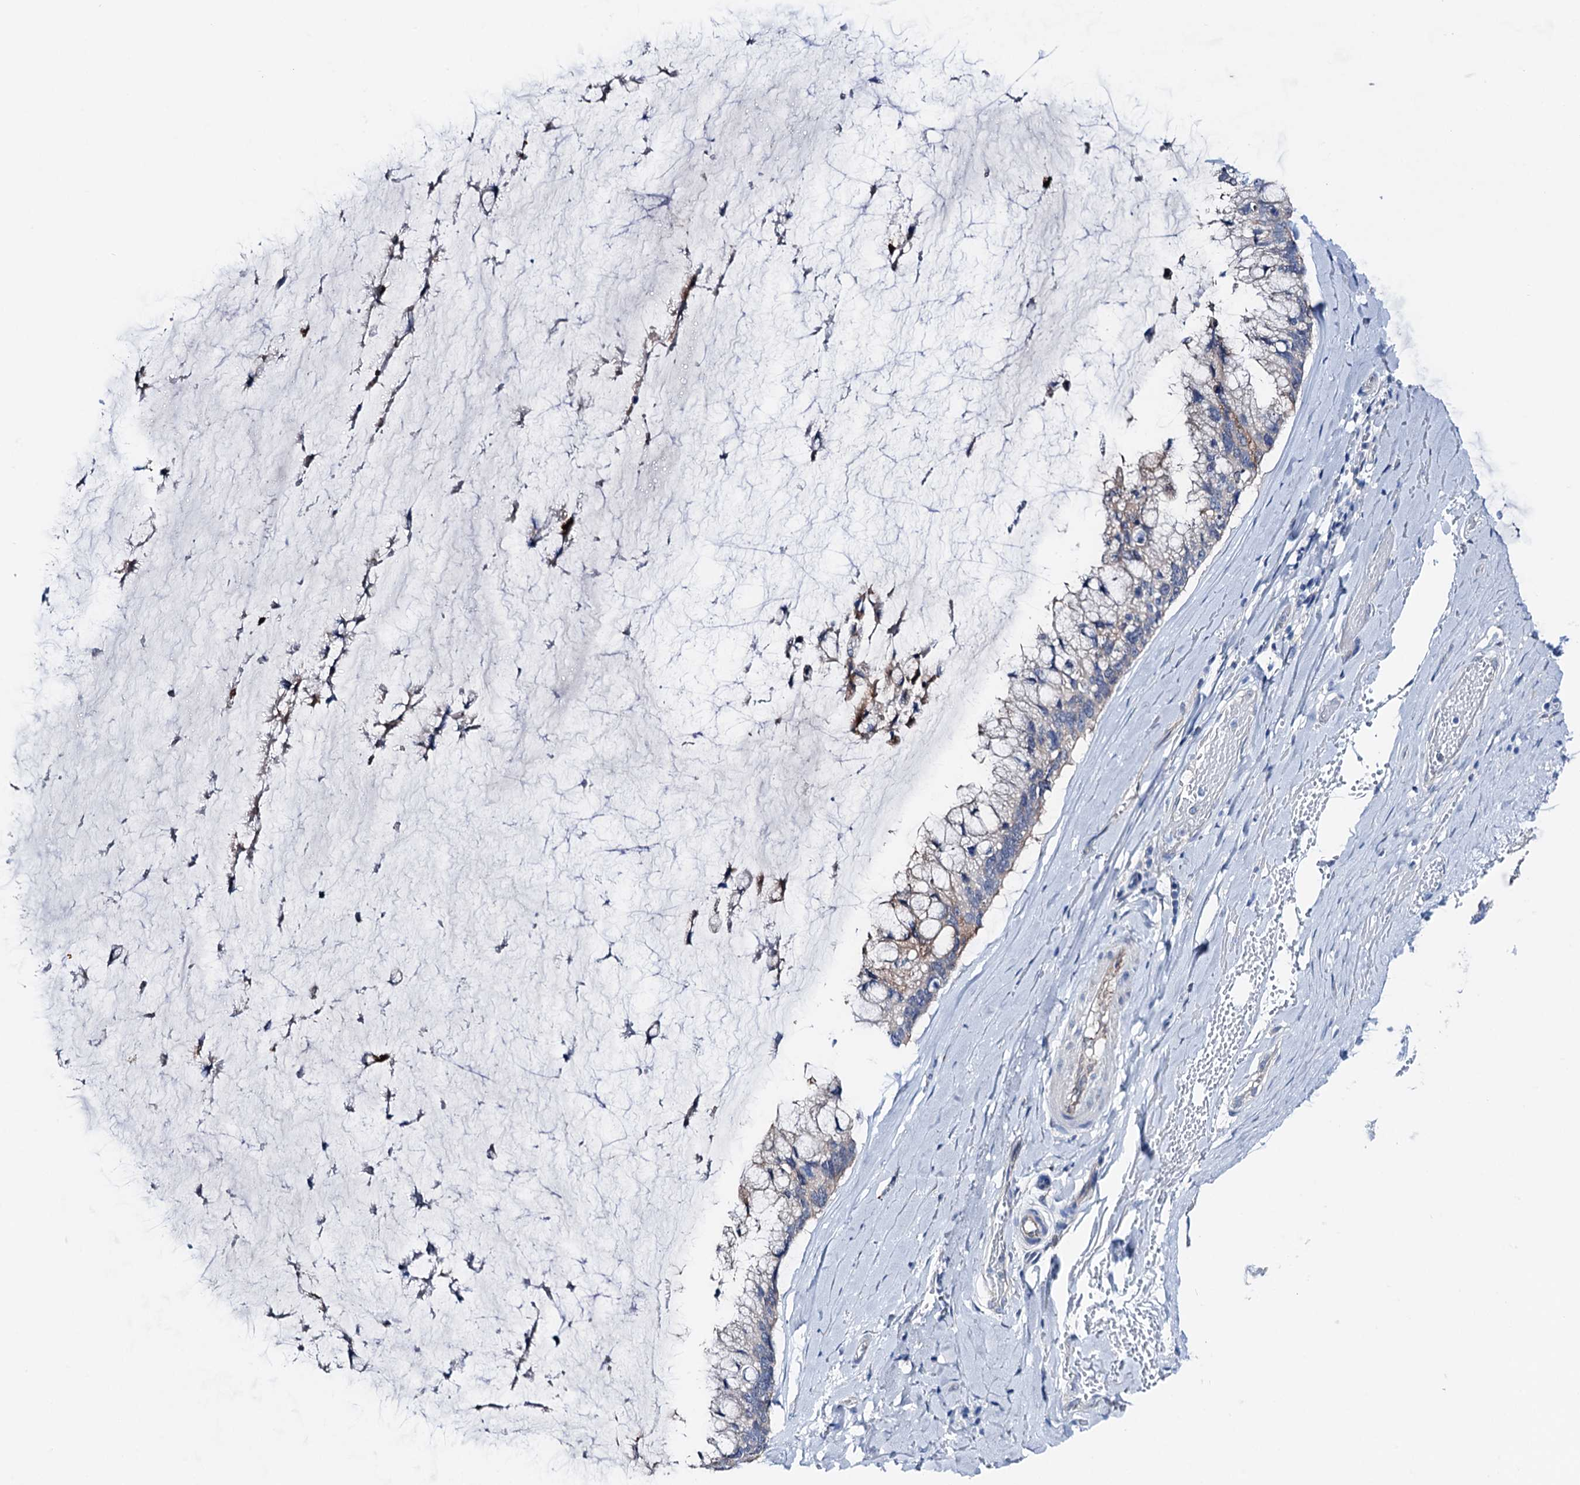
{"staining": {"intensity": "negative", "quantity": "none", "location": "none"}, "tissue": "ovarian cancer", "cell_type": "Tumor cells", "image_type": "cancer", "snomed": [{"axis": "morphology", "description": "Cystadenocarcinoma, mucinous, NOS"}, {"axis": "topography", "description": "Ovary"}], "caption": "Image shows no significant protein staining in tumor cells of mucinous cystadenocarcinoma (ovarian).", "gene": "SHROOM1", "patient": {"sex": "female", "age": 39}}